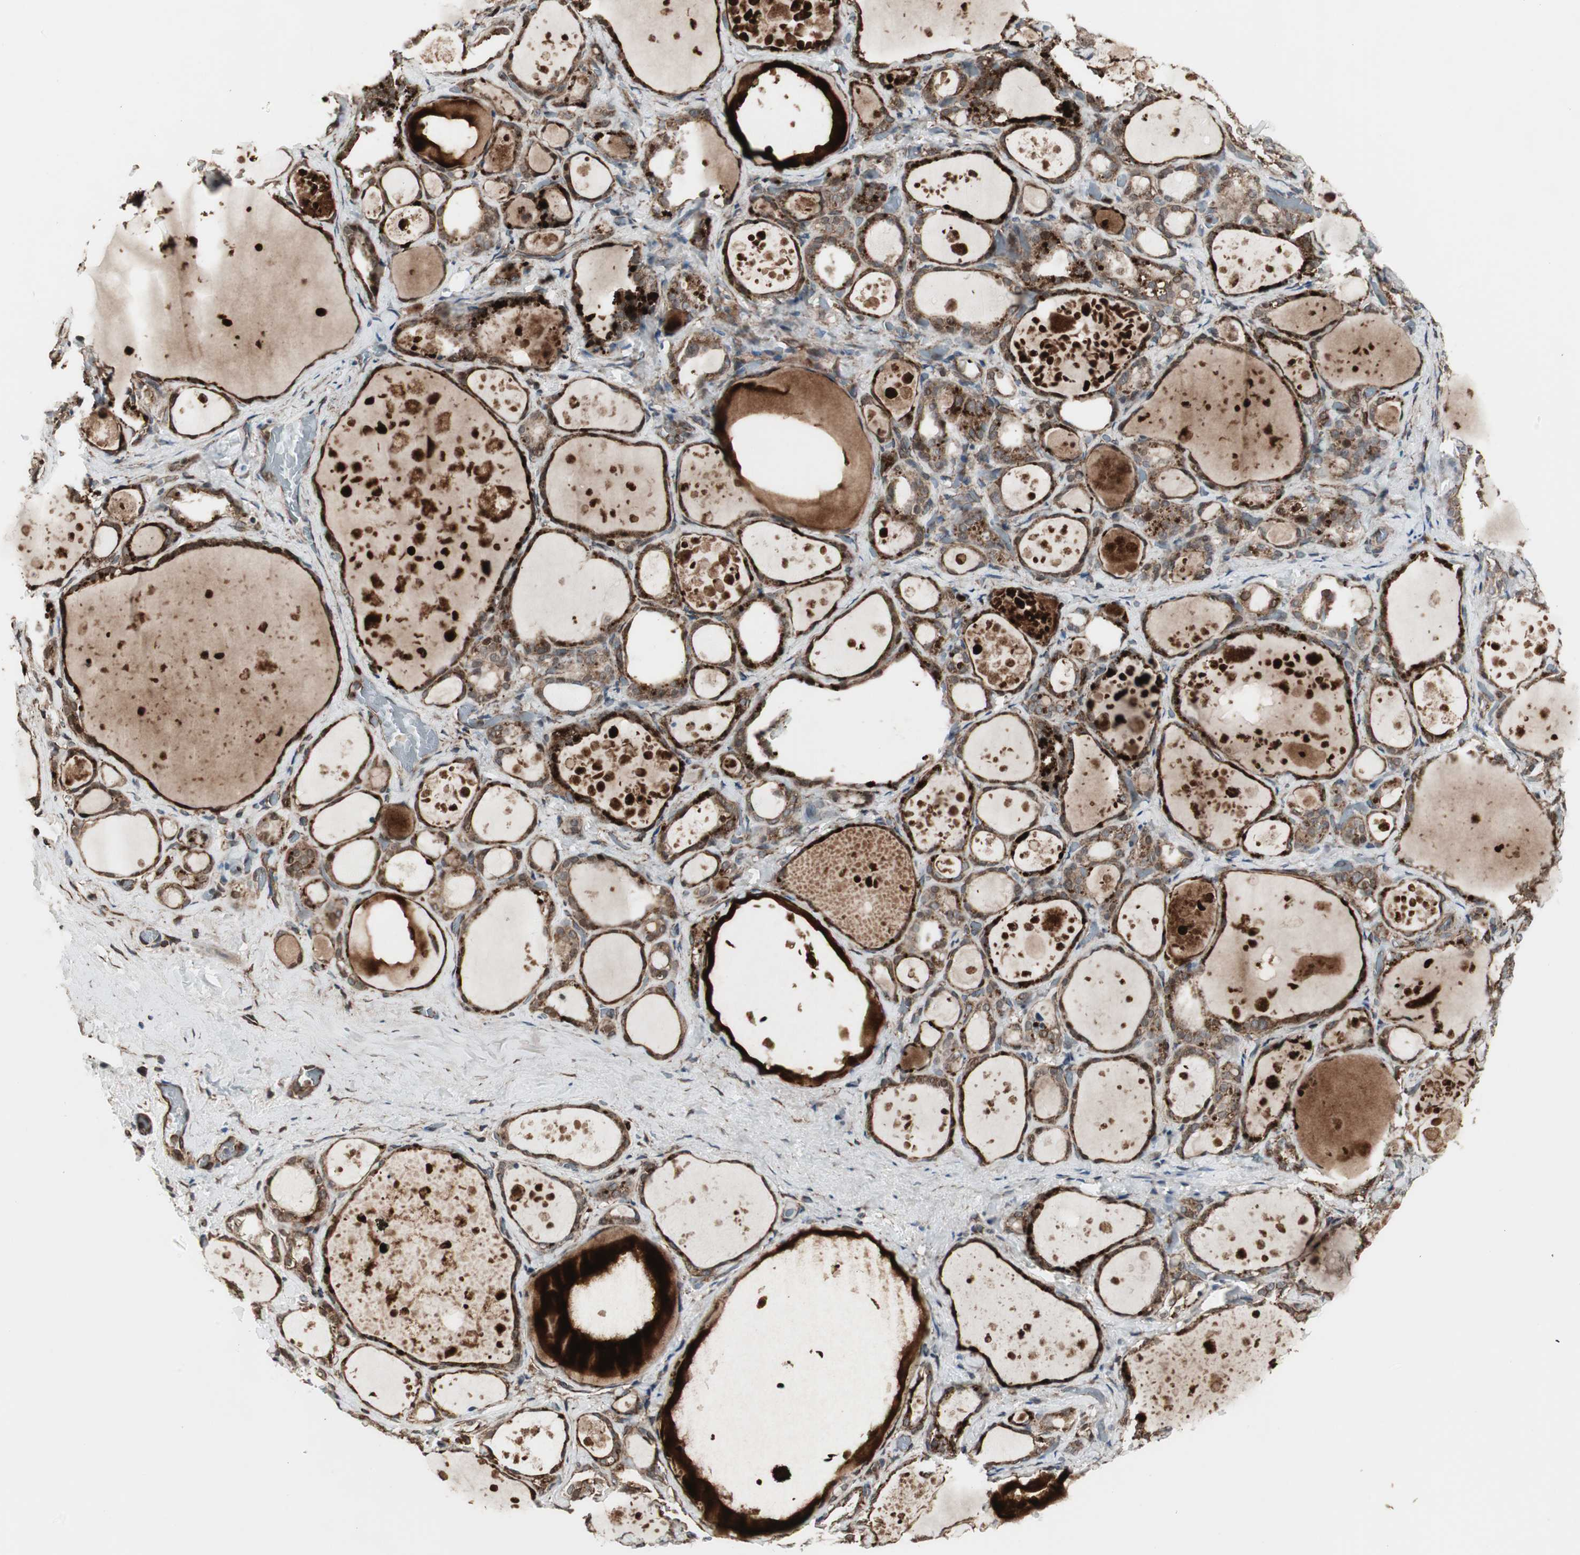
{"staining": {"intensity": "moderate", "quantity": ">75%", "location": "cytoplasmic/membranous"}, "tissue": "thyroid gland", "cell_type": "Glandular cells", "image_type": "normal", "snomed": [{"axis": "morphology", "description": "Normal tissue, NOS"}, {"axis": "topography", "description": "Thyroid gland"}], "caption": "Human thyroid gland stained for a protein (brown) displays moderate cytoplasmic/membranous positive expression in approximately >75% of glandular cells.", "gene": "MAD2L2", "patient": {"sex": "female", "age": 75}}